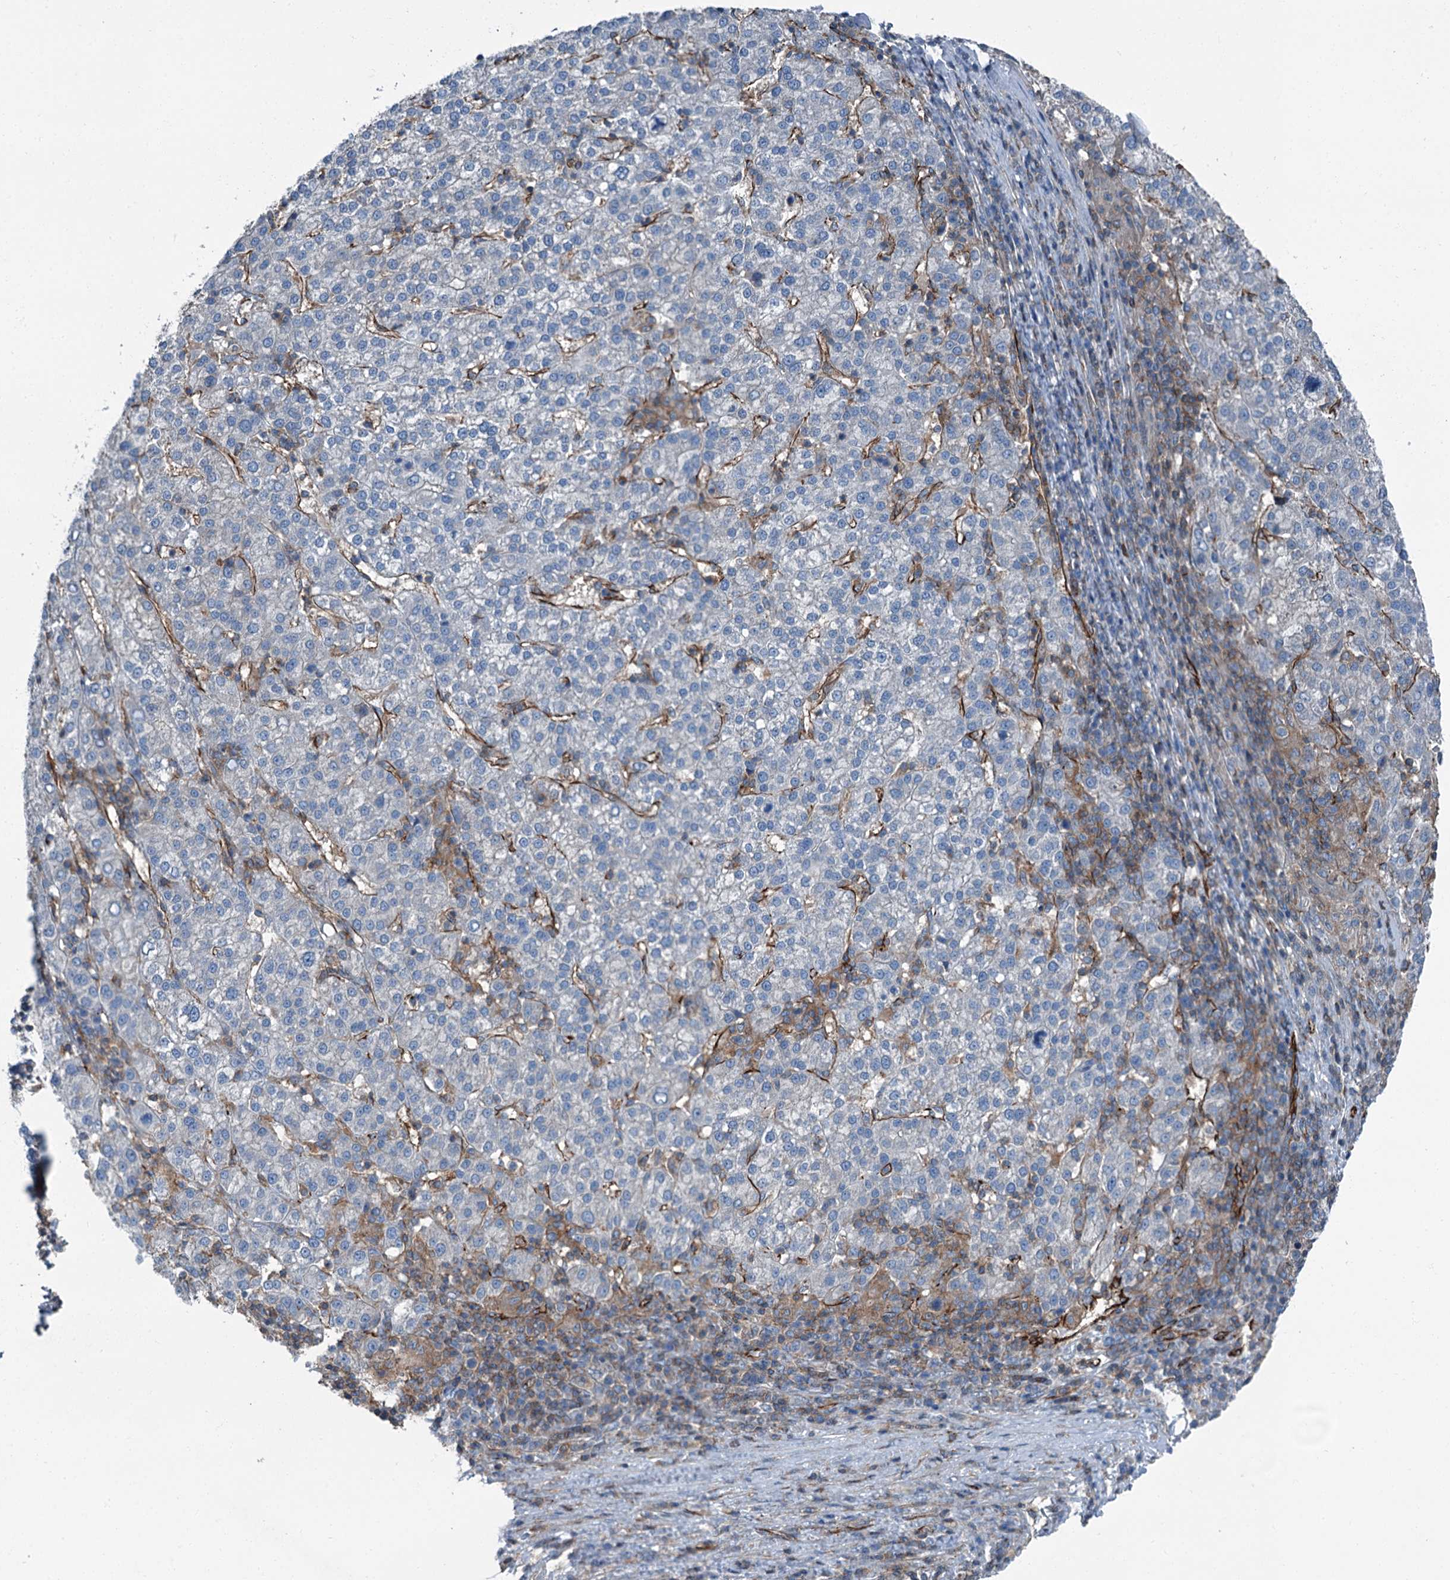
{"staining": {"intensity": "negative", "quantity": "none", "location": "none"}, "tissue": "liver cancer", "cell_type": "Tumor cells", "image_type": "cancer", "snomed": [{"axis": "morphology", "description": "Carcinoma, Hepatocellular, NOS"}, {"axis": "topography", "description": "Liver"}], "caption": "A photomicrograph of liver cancer stained for a protein exhibits no brown staining in tumor cells. (DAB immunohistochemistry with hematoxylin counter stain).", "gene": "AXL", "patient": {"sex": "female", "age": 58}}